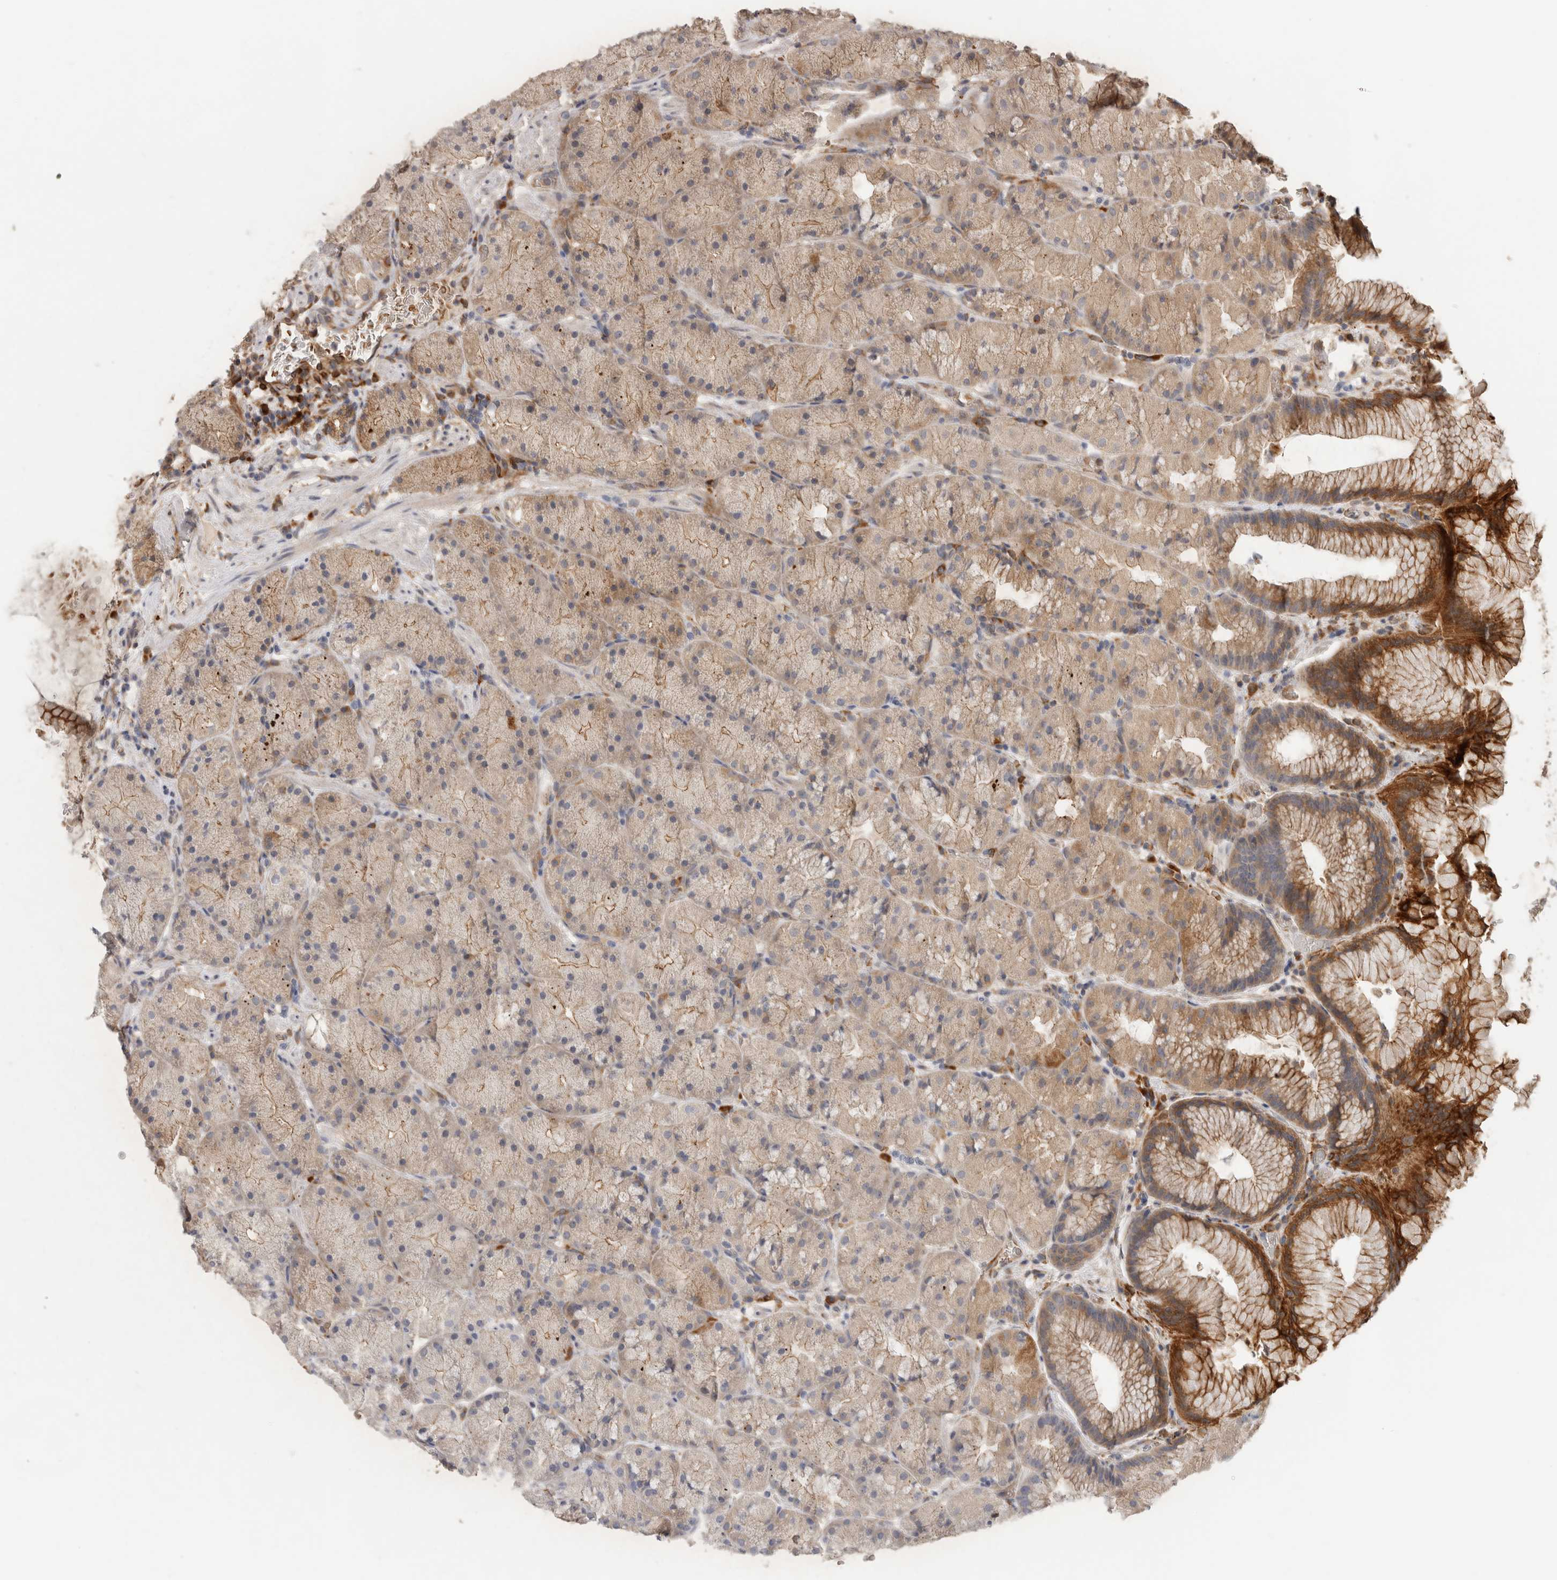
{"staining": {"intensity": "moderate", "quantity": "25%-75%", "location": "cytoplasmic/membranous"}, "tissue": "stomach", "cell_type": "Glandular cells", "image_type": "normal", "snomed": [{"axis": "morphology", "description": "Normal tissue, NOS"}, {"axis": "topography", "description": "Stomach, upper"}, {"axis": "topography", "description": "Stomach"}], "caption": "A medium amount of moderate cytoplasmic/membranous staining is appreciated in approximately 25%-75% of glandular cells in benign stomach. The protein of interest is shown in brown color, while the nuclei are stained blue.", "gene": "APOL2", "patient": {"sex": "male", "age": 48}}